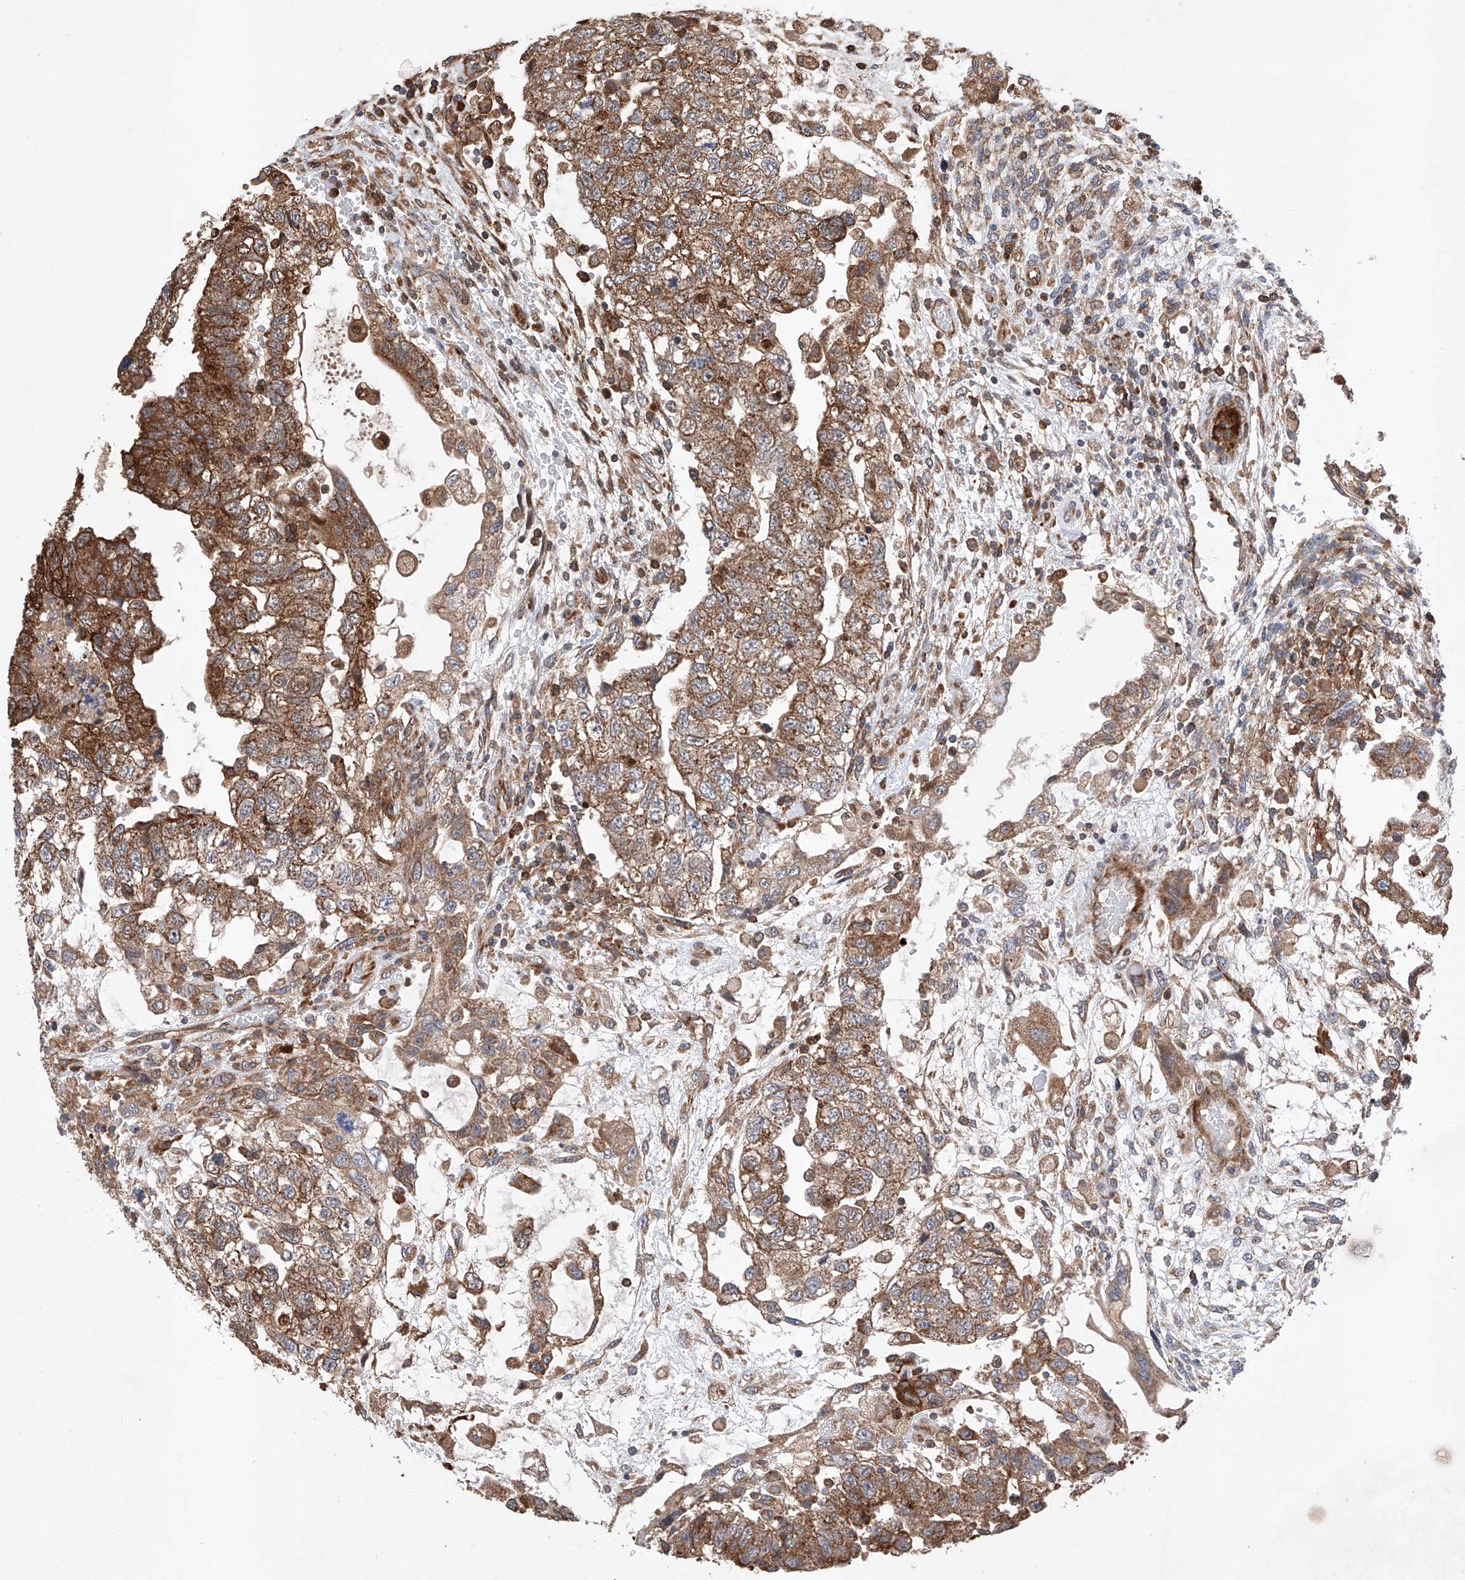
{"staining": {"intensity": "strong", "quantity": ">75%", "location": "cytoplasmic/membranous"}, "tissue": "testis cancer", "cell_type": "Tumor cells", "image_type": "cancer", "snomed": [{"axis": "morphology", "description": "Carcinoma, Embryonal, NOS"}, {"axis": "topography", "description": "Testis"}], "caption": "This is a photomicrograph of IHC staining of testis cancer, which shows strong expression in the cytoplasmic/membranous of tumor cells.", "gene": "TIMM23", "patient": {"sex": "male", "age": 36}}